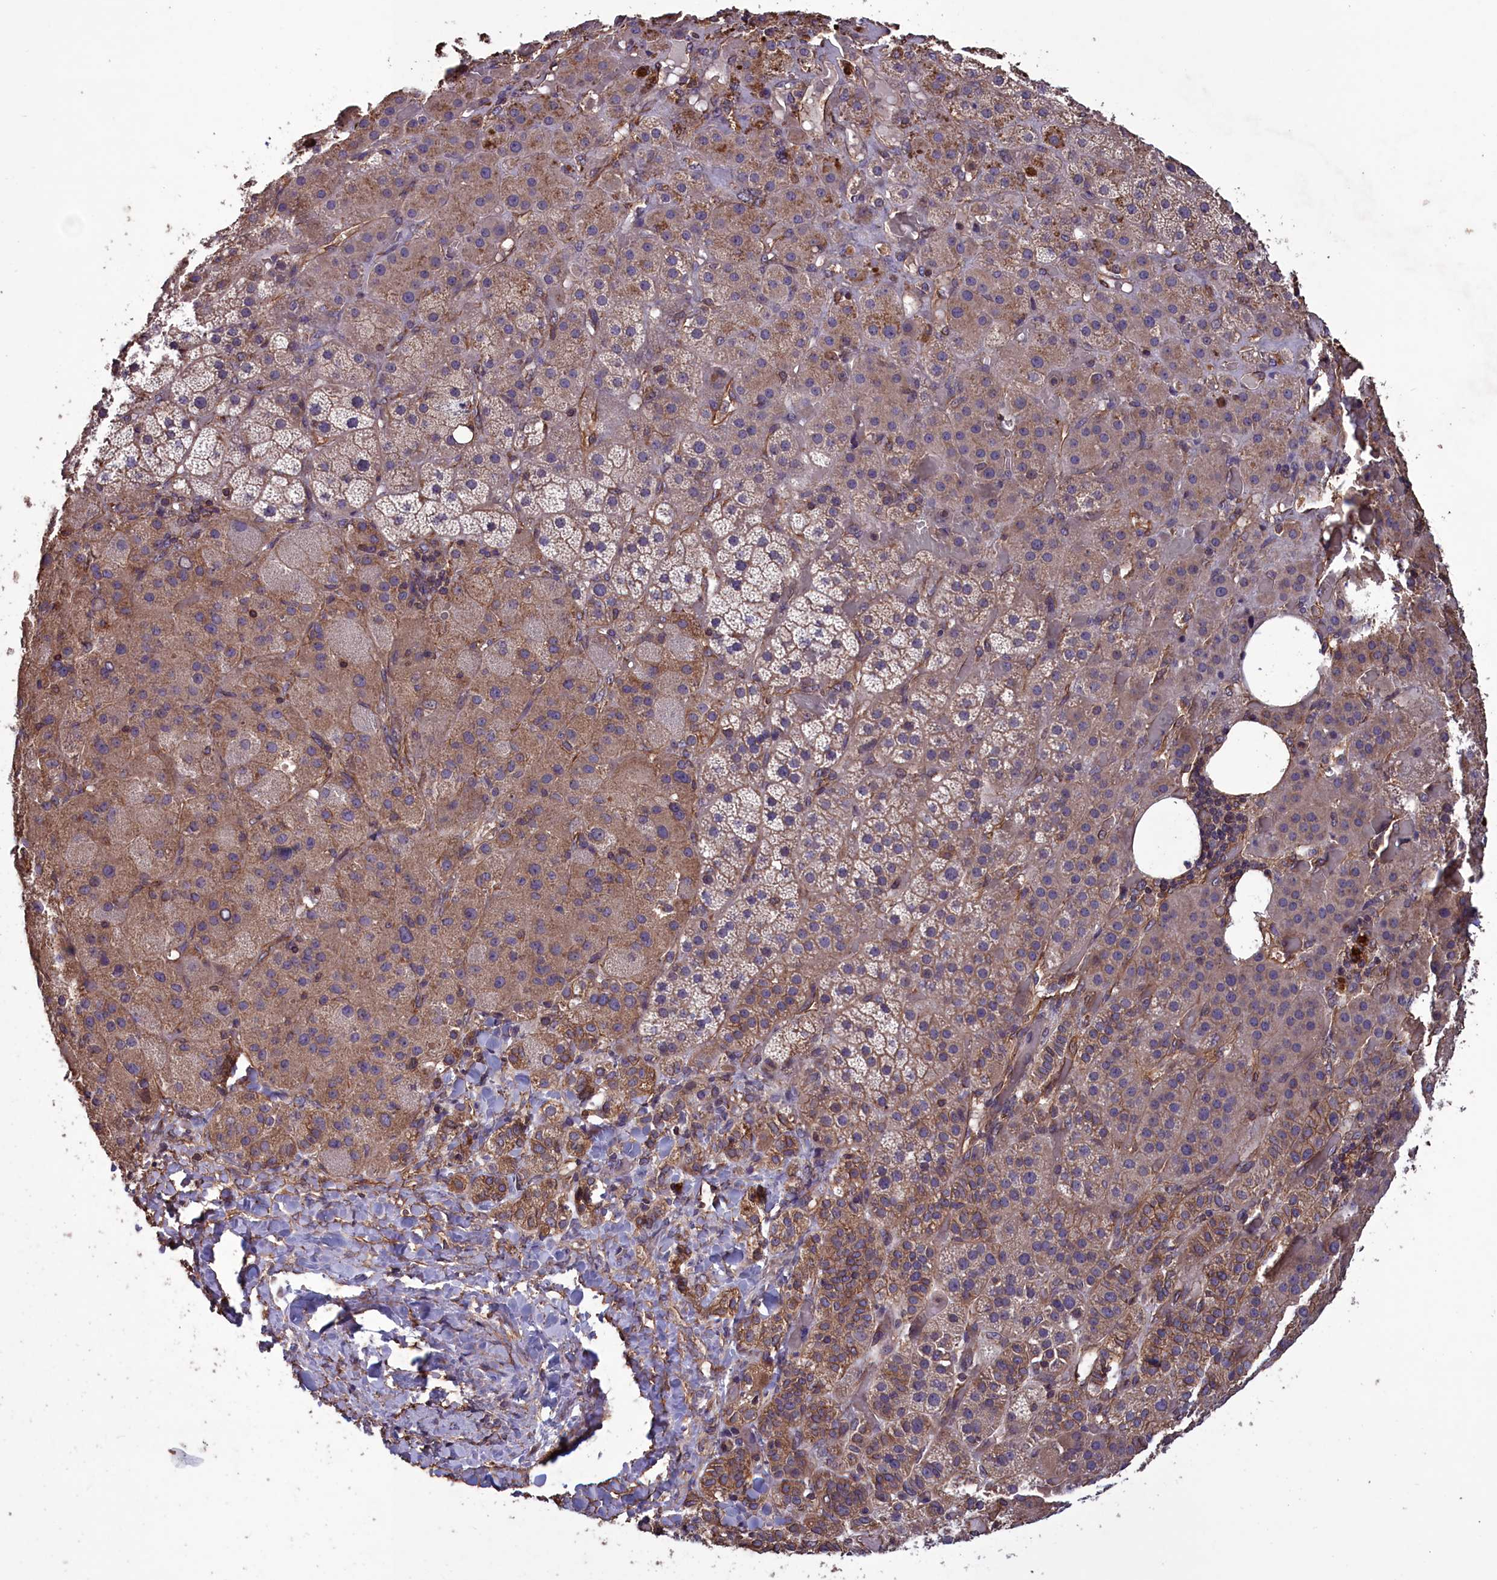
{"staining": {"intensity": "moderate", "quantity": "25%-75%", "location": "cytoplasmic/membranous"}, "tissue": "adrenal gland", "cell_type": "Glandular cells", "image_type": "normal", "snomed": [{"axis": "morphology", "description": "Normal tissue, NOS"}, {"axis": "topography", "description": "Adrenal gland"}], "caption": "Immunohistochemical staining of benign human adrenal gland displays 25%-75% levels of moderate cytoplasmic/membranous protein staining in about 25%-75% of glandular cells. (DAB IHC with brightfield microscopy, high magnification).", "gene": "DAPK3", "patient": {"sex": "male", "age": 57}}